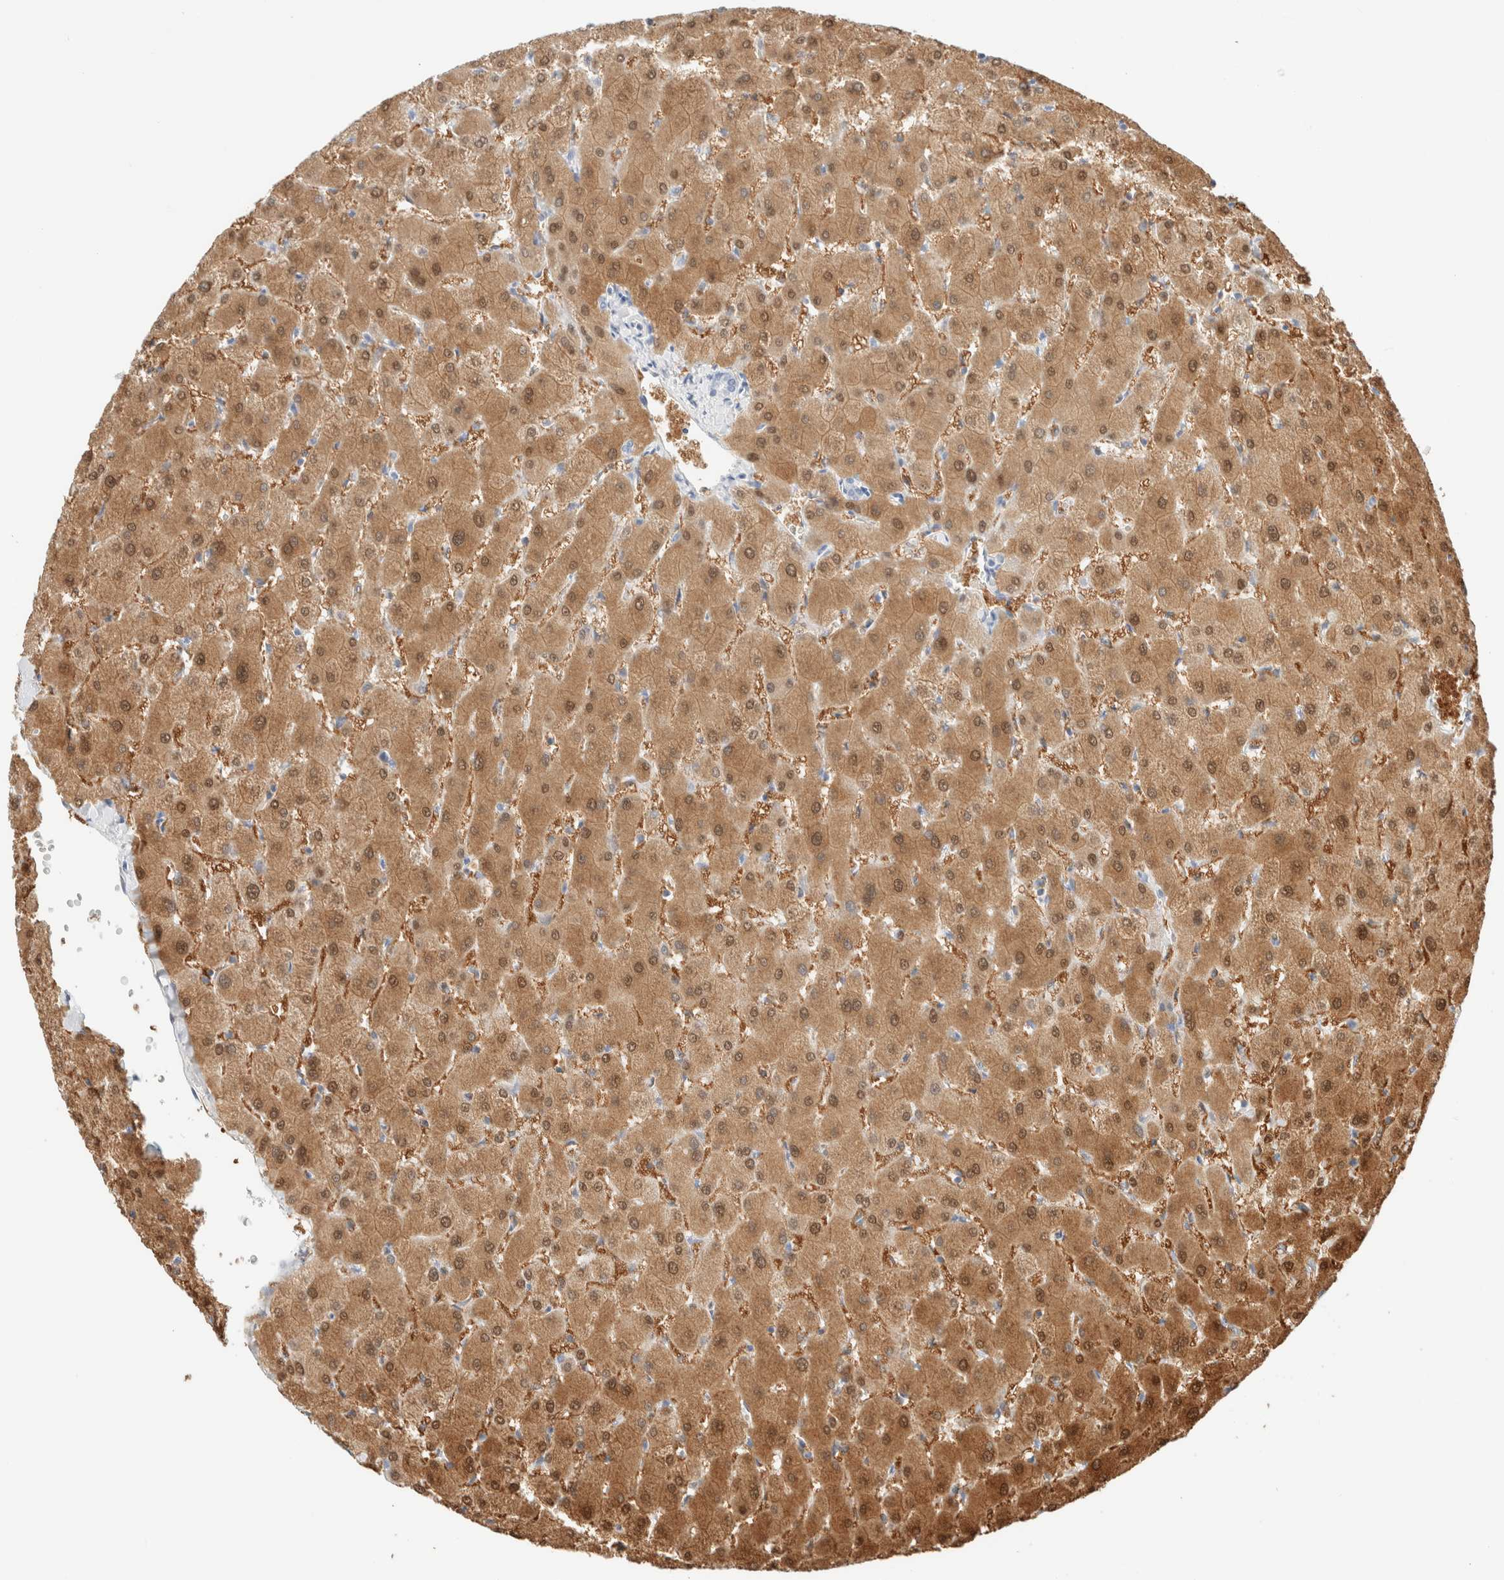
{"staining": {"intensity": "negative", "quantity": "none", "location": "none"}, "tissue": "liver", "cell_type": "Cholangiocytes", "image_type": "normal", "snomed": [{"axis": "morphology", "description": "Normal tissue, NOS"}, {"axis": "topography", "description": "Liver"}], "caption": "Immunohistochemistry (IHC) photomicrograph of normal liver: human liver stained with DAB displays no significant protein positivity in cholangiocytes. (Stains: DAB (3,3'-diaminobenzidine) IHC with hematoxylin counter stain, Microscopy: brightfield microscopy at high magnification).", "gene": "DPYS", "patient": {"sex": "female", "age": 63}}